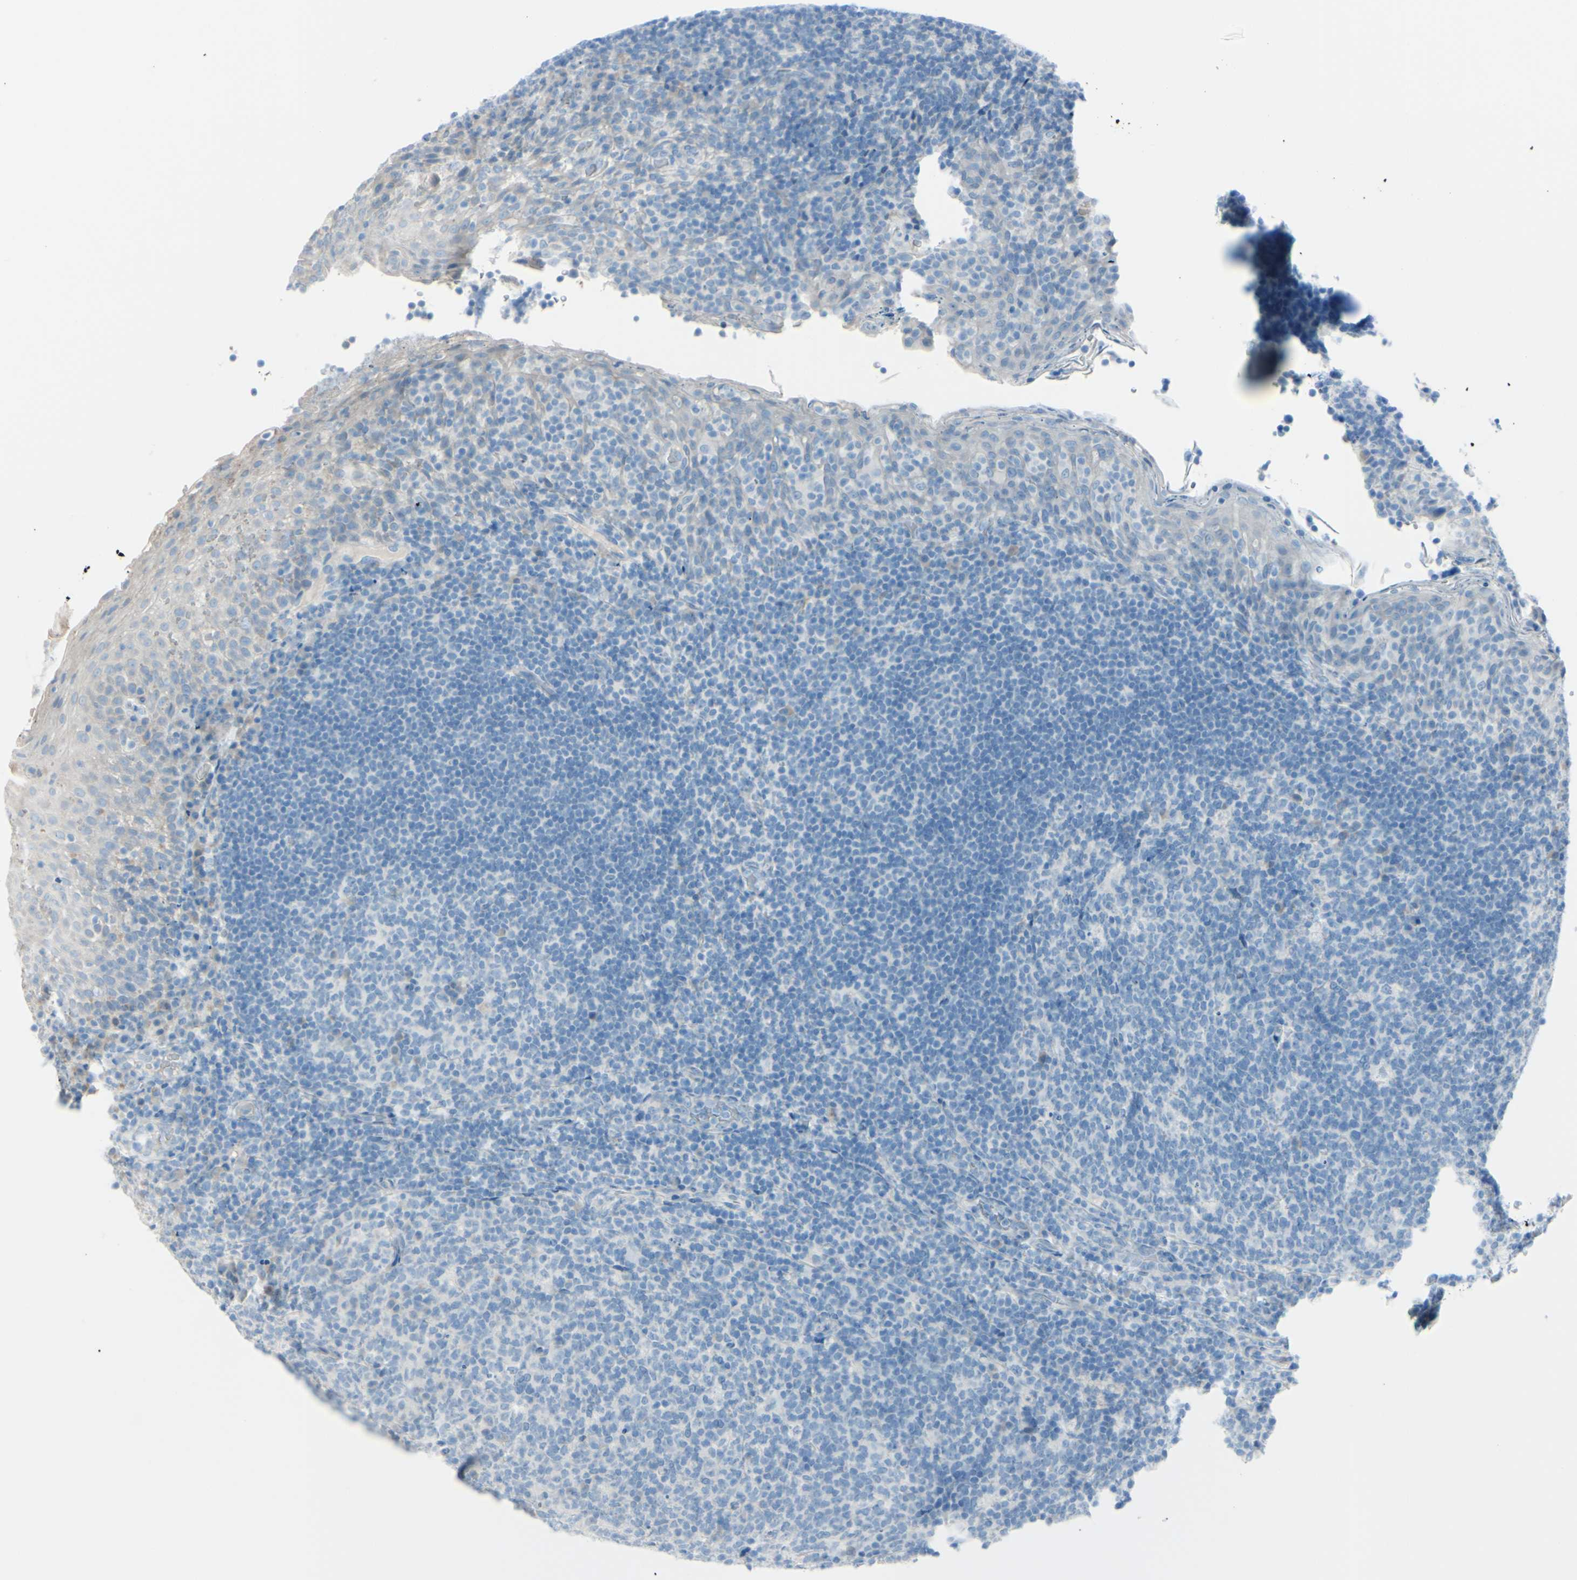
{"staining": {"intensity": "negative", "quantity": "none", "location": "none"}, "tissue": "tonsil", "cell_type": "Germinal center cells", "image_type": "normal", "snomed": [{"axis": "morphology", "description": "Normal tissue, NOS"}, {"axis": "topography", "description": "Tonsil"}], "caption": "Immunohistochemistry of unremarkable tonsil shows no staining in germinal center cells. (IHC, brightfield microscopy, high magnification).", "gene": "TFPI2", "patient": {"sex": "male", "age": 17}}